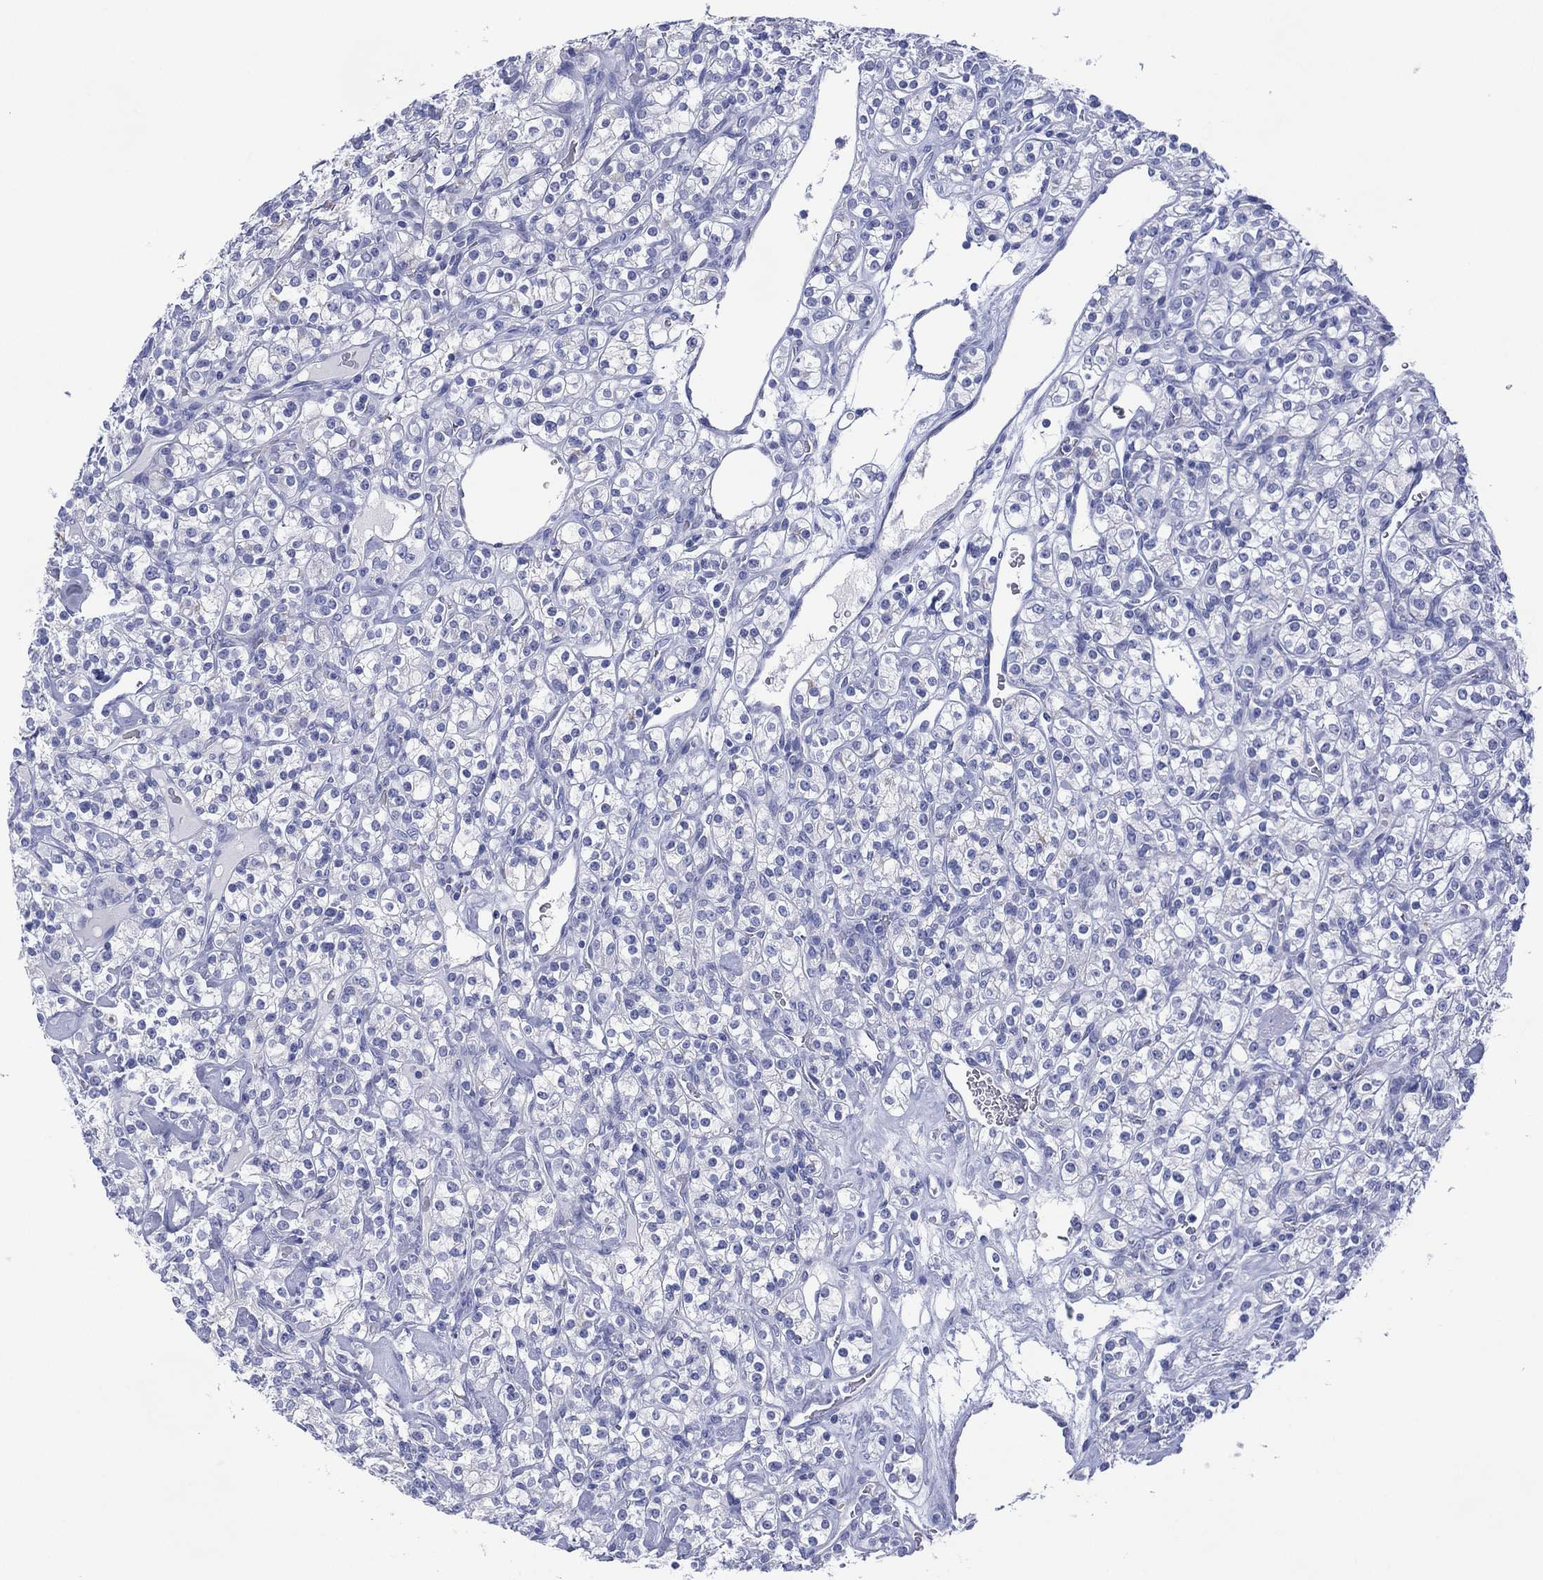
{"staining": {"intensity": "negative", "quantity": "none", "location": "none"}, "tissue": "renal cancer", "cell_type": "Tumor cells", "image_type": "cancer", "snomed": [{"axis": "morphology", "description": "Adenocarcinoma, NOS"}, {"axis": "topography", "description": "Kidney"}], "caption": "Renal cancer was stained to show a protein in brown. There is no significant staining in tumor cells.", "gene": "DSG1", "patient": {"sex": "male", "age": 77}}